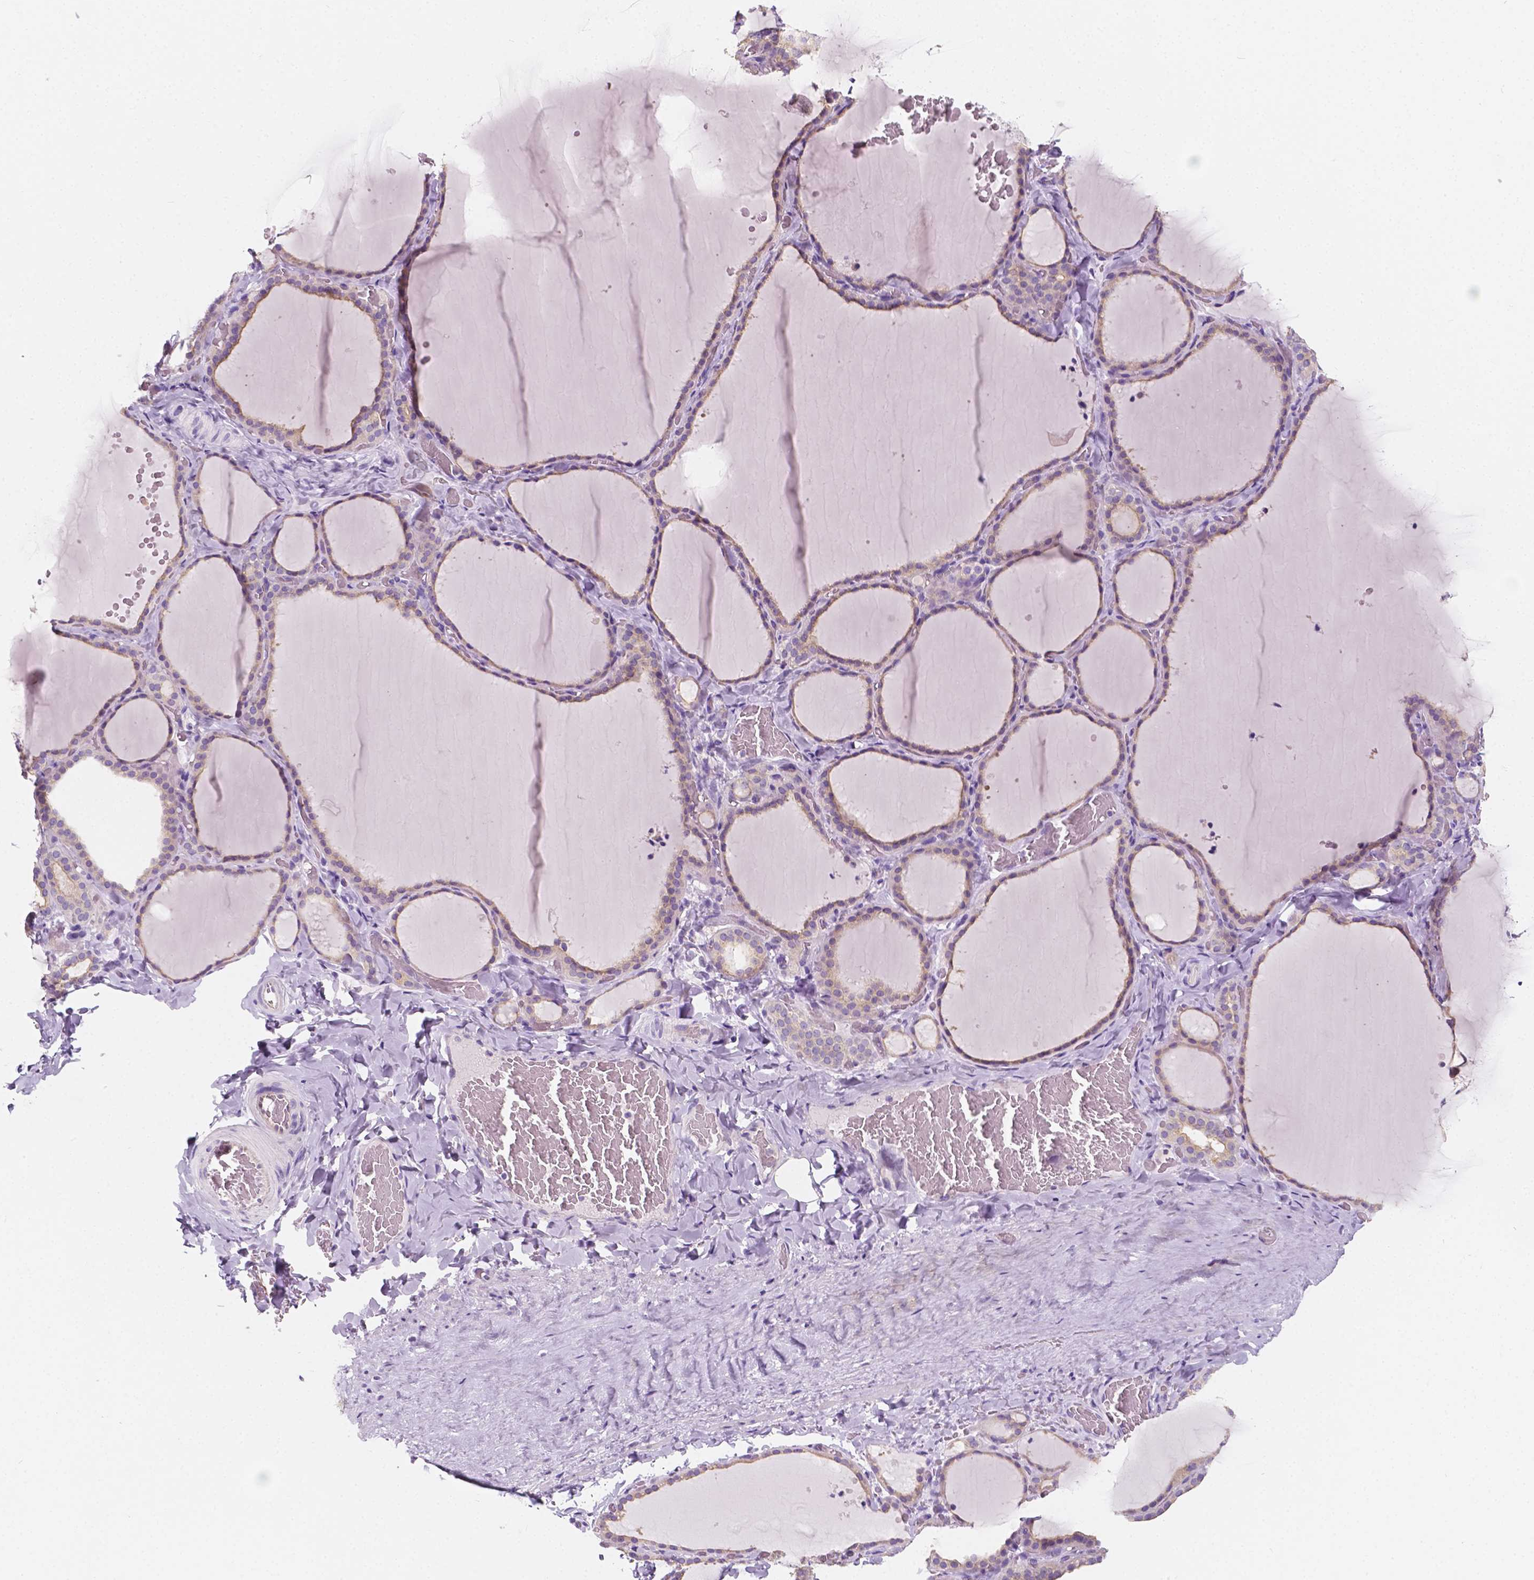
{"staining": {"intensity": "negative", "quantity": "none", "location": "none"}, "tissue": "thyroid gland", "cell_type": "Glandular cells", "image_type": "normal", "snomed": [{"axis": "morphology", "description": "Normal tissue, NOS"}, {"axis": "topography", "description": "Thyroid gland"}], "caption": "A high-resolution micrograph shows IHC staining of unremarkable thyroid gland, which displays no significant expression in glandular cells.", "gene": "SIRT2", "patient": {"sex": "female", "age": 22}}